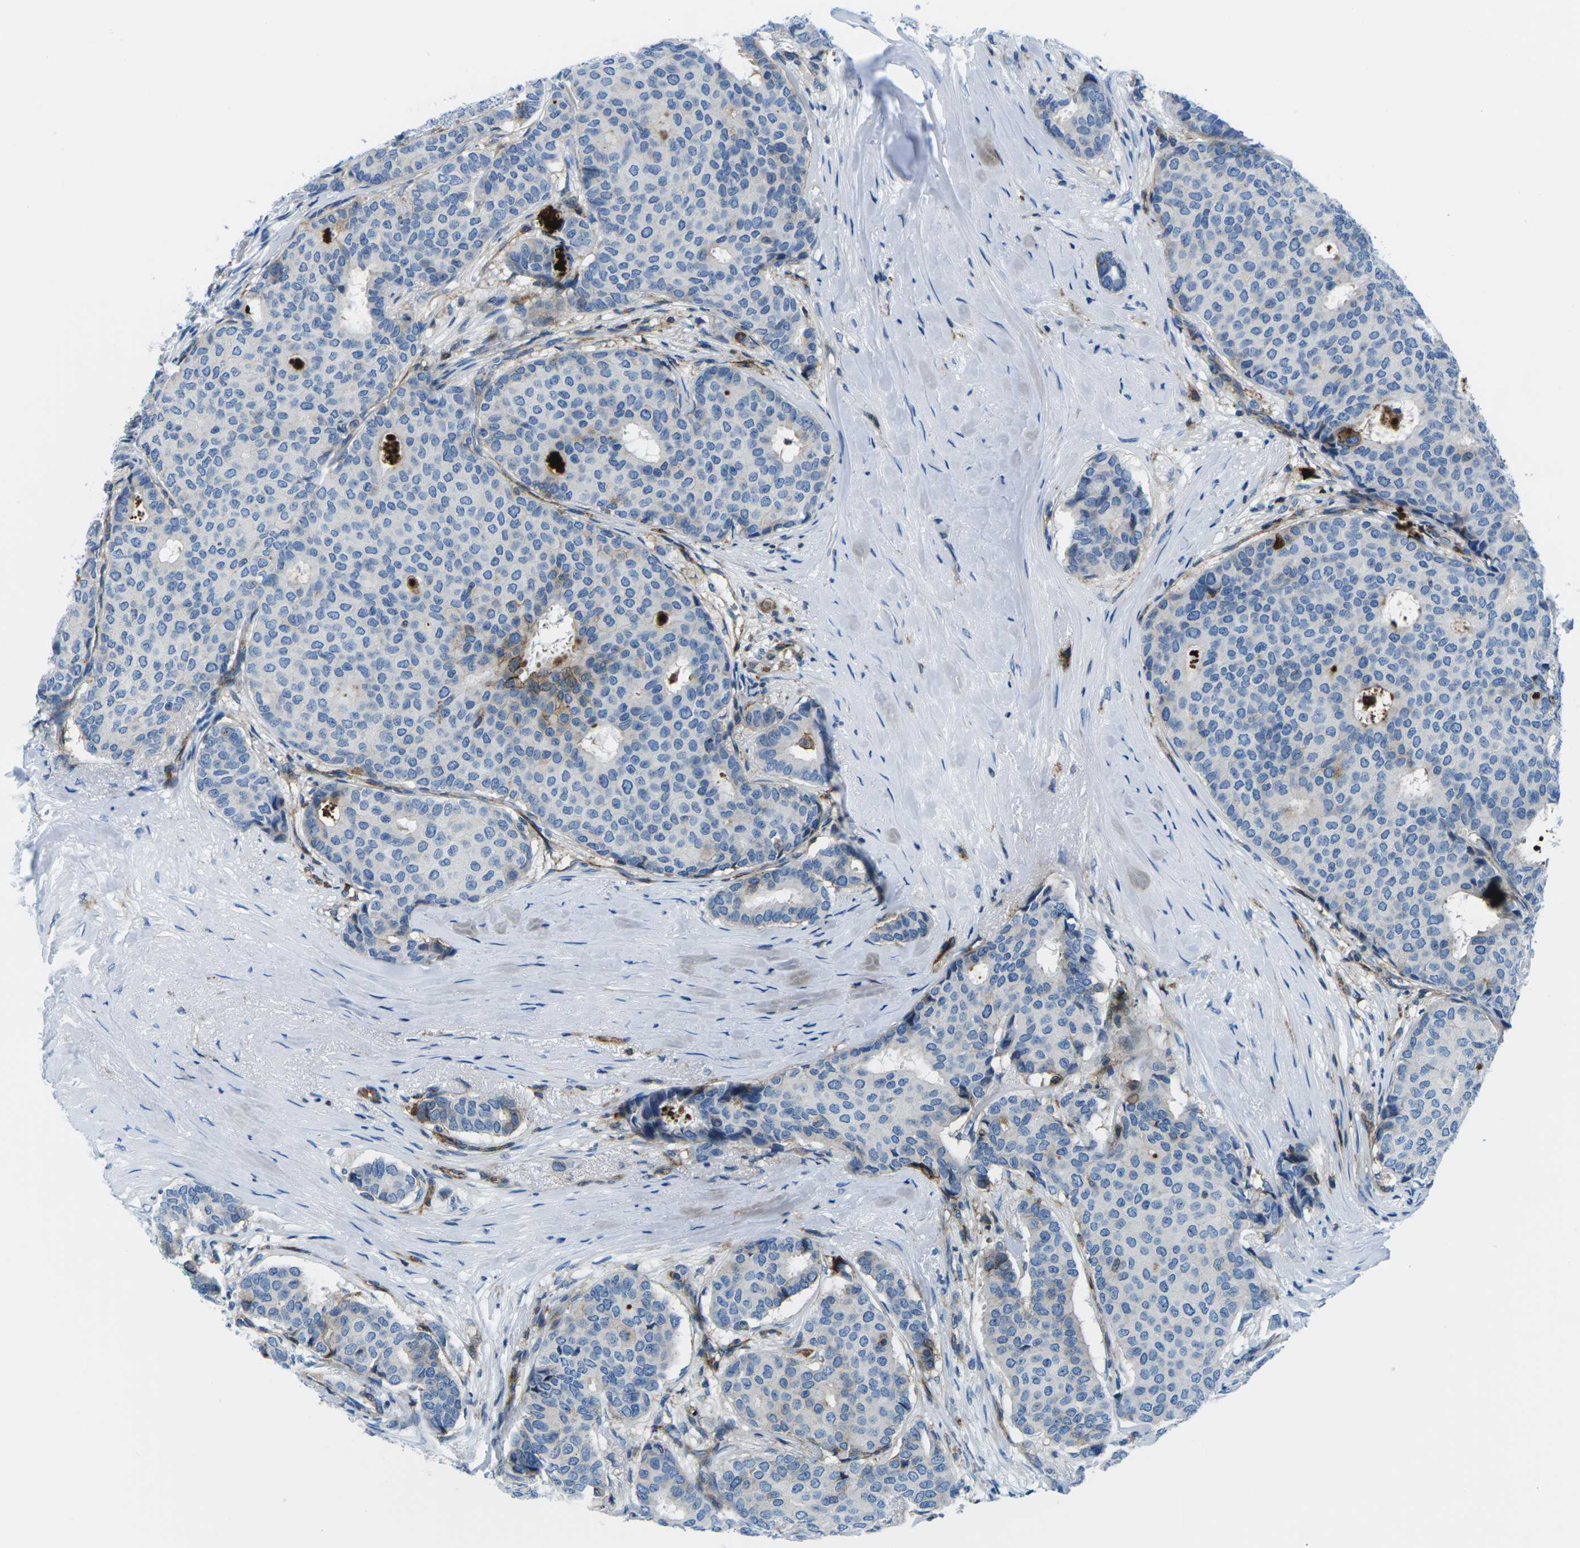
{"staining": {"intensity": "negative", "quantity": "none", "location": "none"}, "tissue": "breast cancer", "cell_type": "Tumor cells", "image_type": "cancer", "snomed": [{"axis": "morphology", "description": "Duct carcinoma"}, {"axis": "topography", "description": "Breast"}], "caption": "Tumor cells are negative for brown protein staining in intraductal carcinoma (breast).", "gene": "SOCS4", "patient": {"sex": "female", "age": 75}}